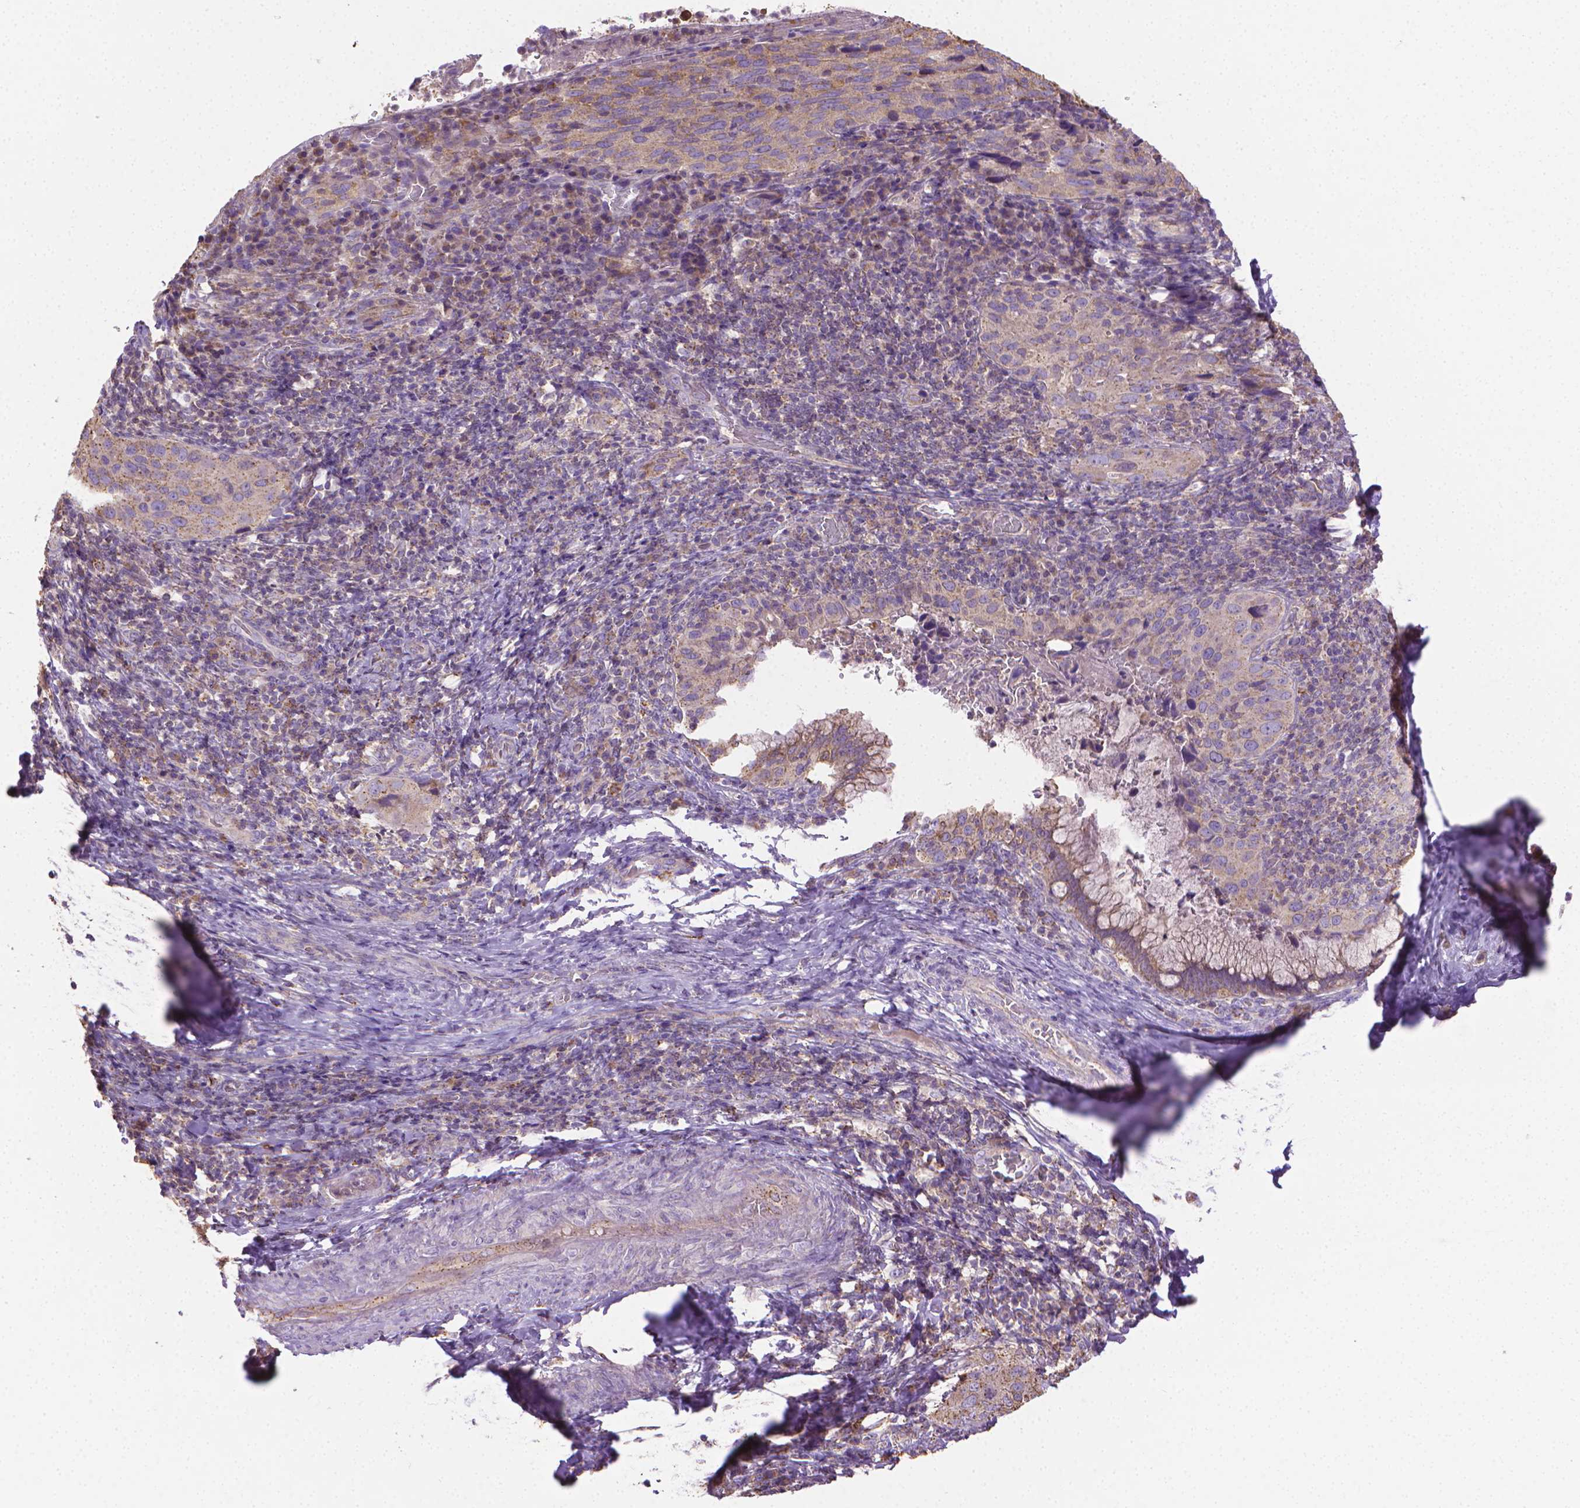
{"staining": {"intensity": "weak", "quantity": "<25%", "location": "cytoplasmic/membranous"}, "tissue": "cervical cancer", "cell_type": "Tumor cells", "image_type": "cancer", "snomed": [{"axis": "morphology", "description": "Normal tissue, NOS"}, {"axis": "morphology", "description": "Squamous cell carcinoma, NOS"}, {"axis": "topography", "description": "Cervix"}], "caption": "DAB (3,3'-diaminobenzidine) immunohistochemical staining of squamous cell carcinoma (cervical) shows no significant expression in tumor cells.", "gene": "SLC51B", "patient": {"sex": "female", "age": 51}}